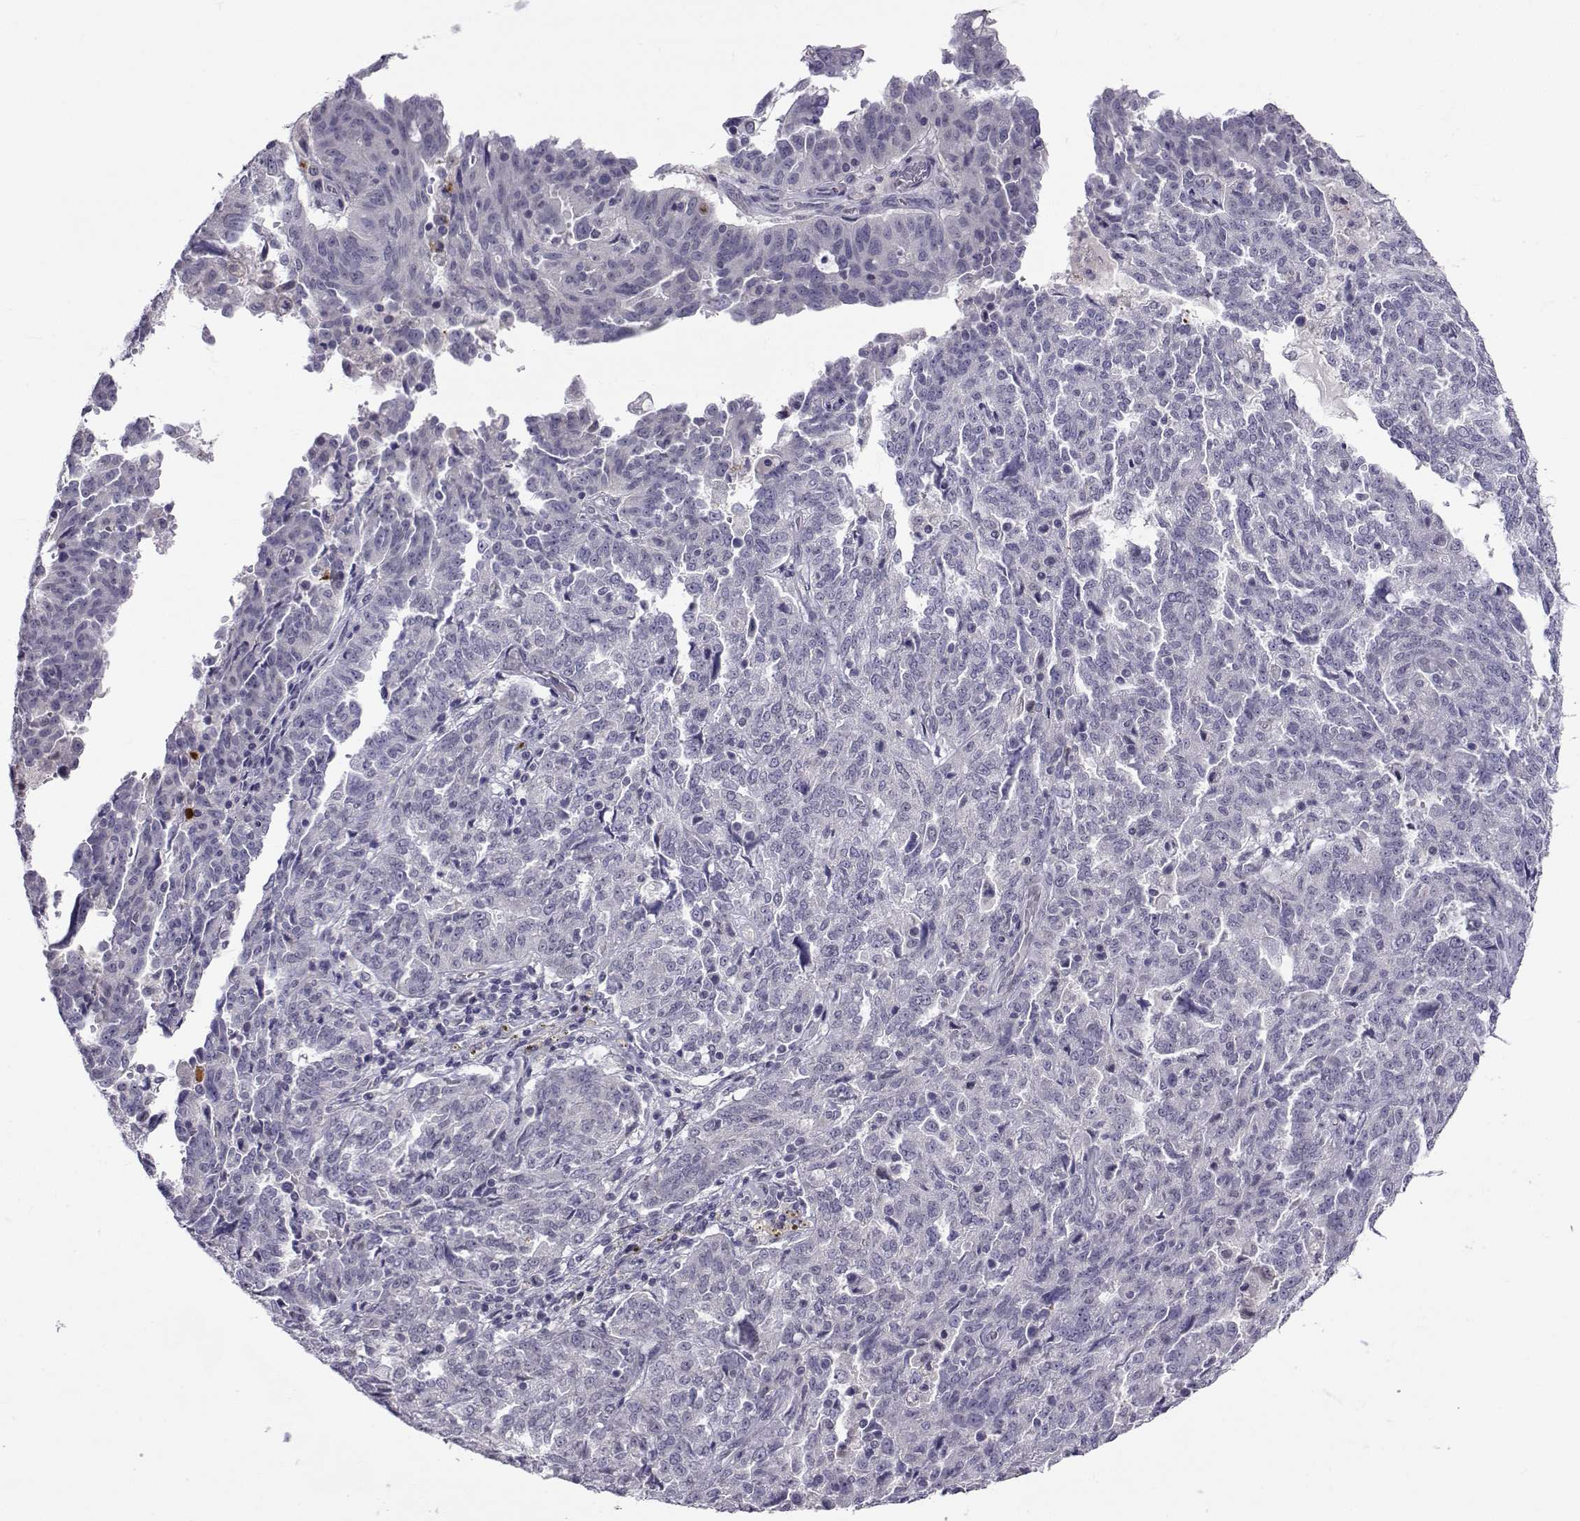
{"staining": {"intensity": "negative", "quantity": "none", "location": "none"}, "tissue": "ovarian cancer", "cell_type": "Tumor cells", "image_type": "cancer", "snomed": [{"axis": "morphology", "description": "Cystadenocarcinoma, serous, NOS"}, {"axis": "topography", "description": "Ovary"}], "caption": "High magnification brightfield microscopy of ovarian cancer stained with DAB (3,3'-diaminobenzidine) (brown) and counterstained with hematoxylin (blue): tumor cells show no significant expression.", "gene": "SLC6A3", "patient": {"sex": "female", "age": 67}}